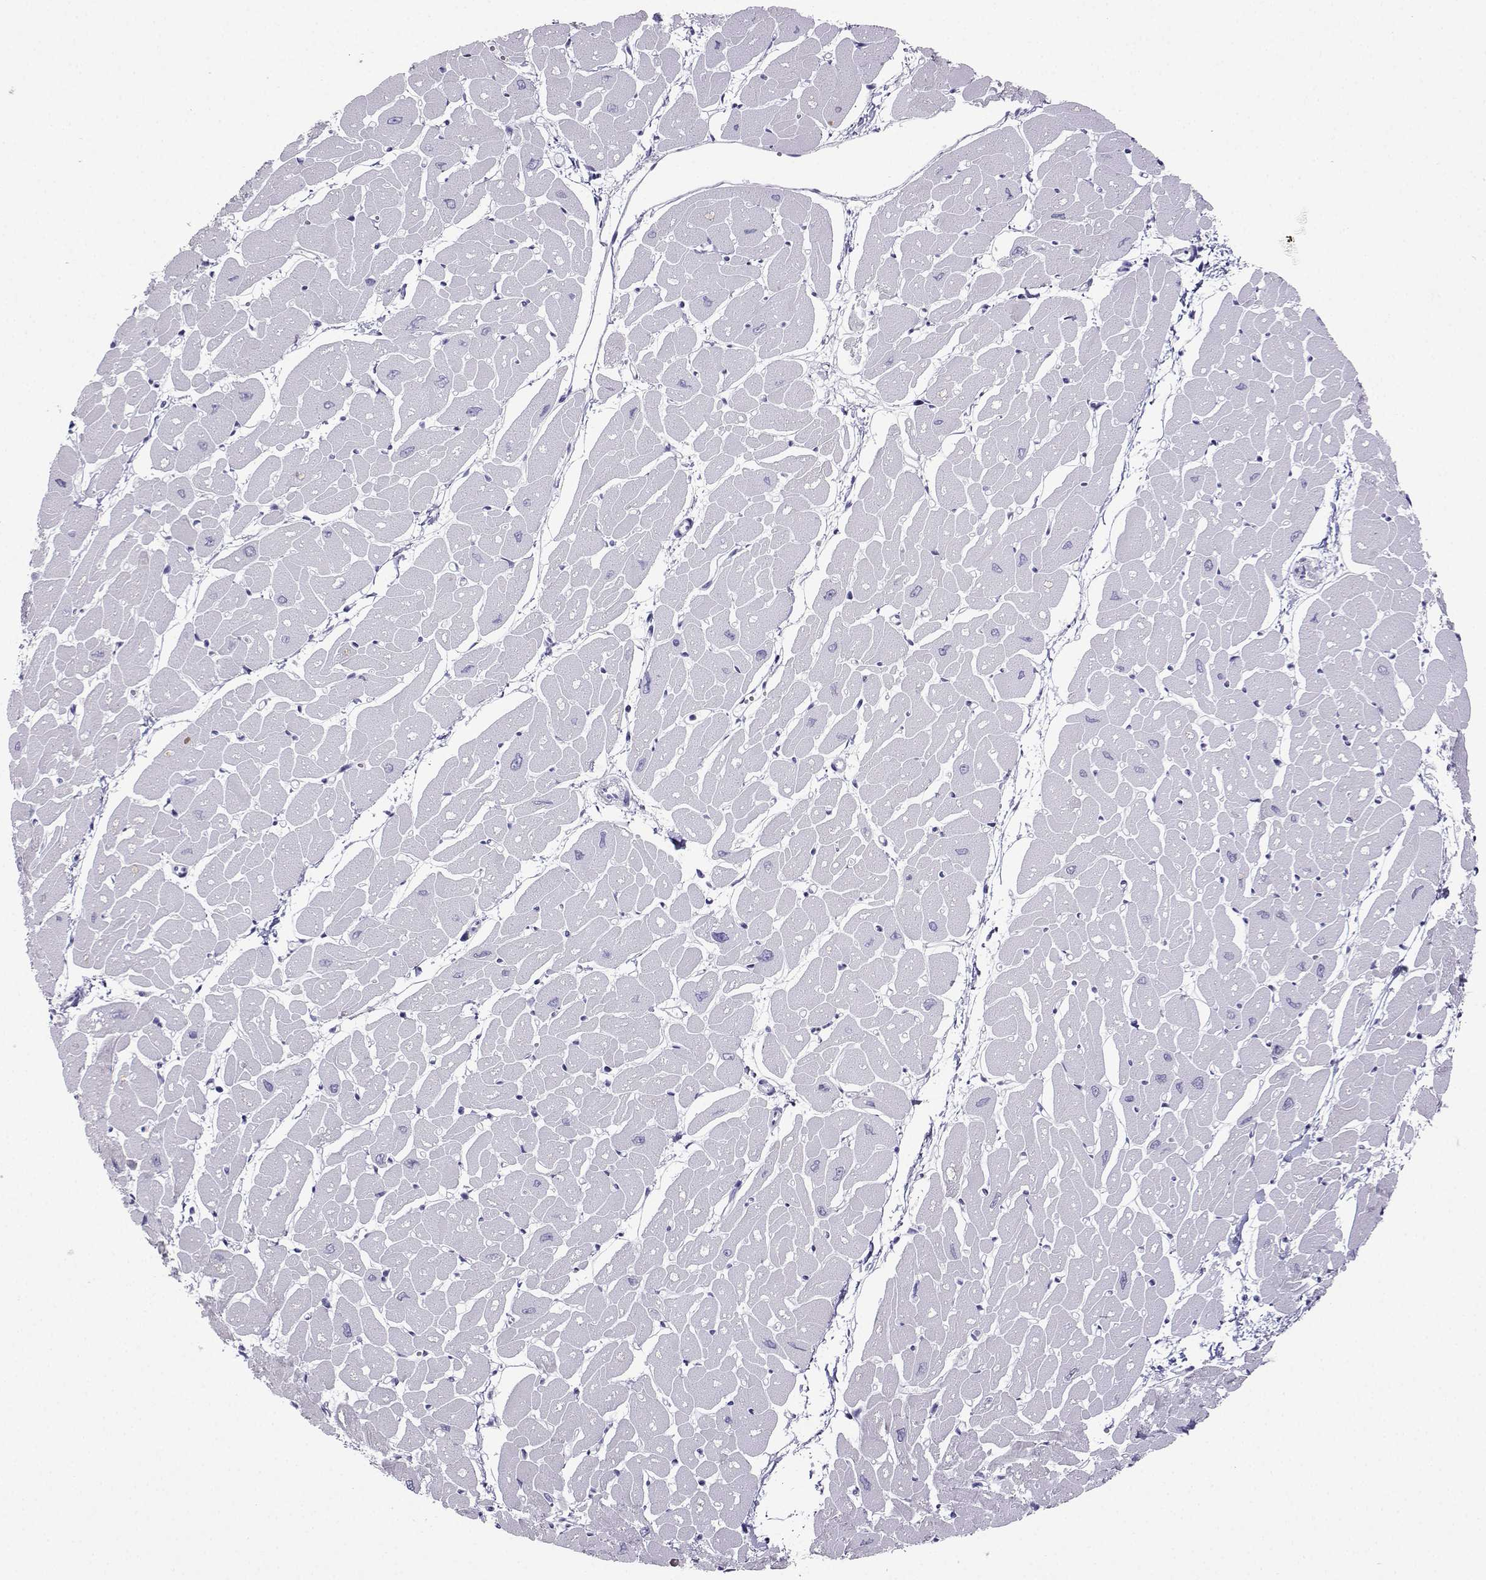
{"staining": {"intensity": "negative", "quantity": "none", "location": "none"}, "tissue": "heart muscle", "cell_type": "Cardiomyocytes", "image_type": "normal", "snomed": [{"axis": "morphology", "description": "Normal tissue, NOS"}, {"axis": "topography", "description": "Heart"}], "caption": "Immunohistochemistry (IHC) of unremarkable human heart muscle demonstrates no positivity in cardiomyocytes.", "gene": "FBXO24", "patient": {"sex": "male", "age": 57}}